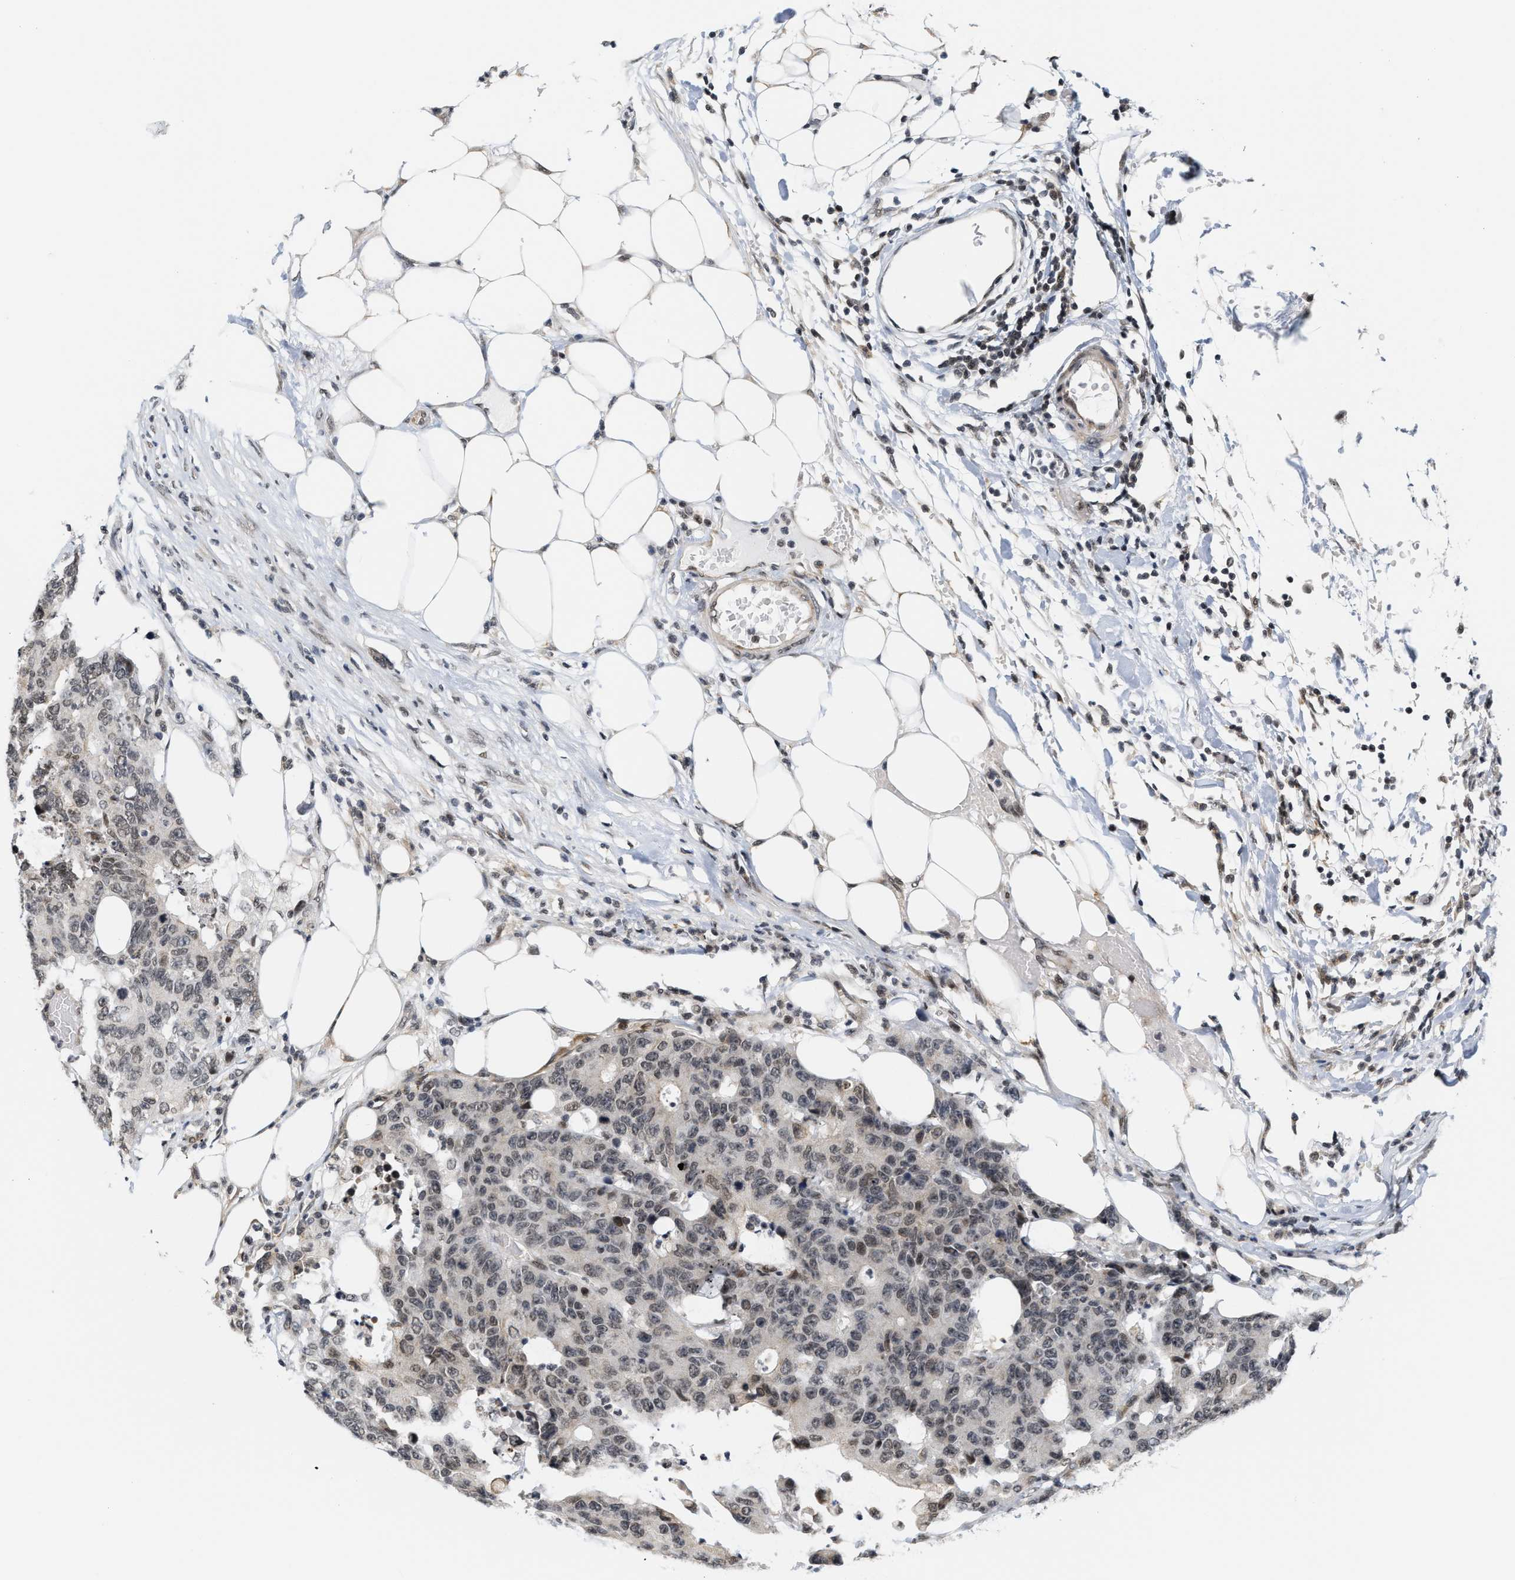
{"staining": {"intensity": "weak", "quantity": ">75%", "location": "nuclear"}, "tissue": "colorectal cancer", "cell_type": "Tumor cells", "image_type": "cancer", "snomed": [{"axis": "morphology", "description": "Adenocarcinoma, NOS"}, {"axis": "topography", "description": "Colon"}], "caption": "Colorectal adenocarcinoma stained for a protein (brown) exhibits weak nuclear positive positivity in approximately >75% of tumor cells.", "gene": "ANKRD6", "patient": {"sex": "female", "age": 86}}